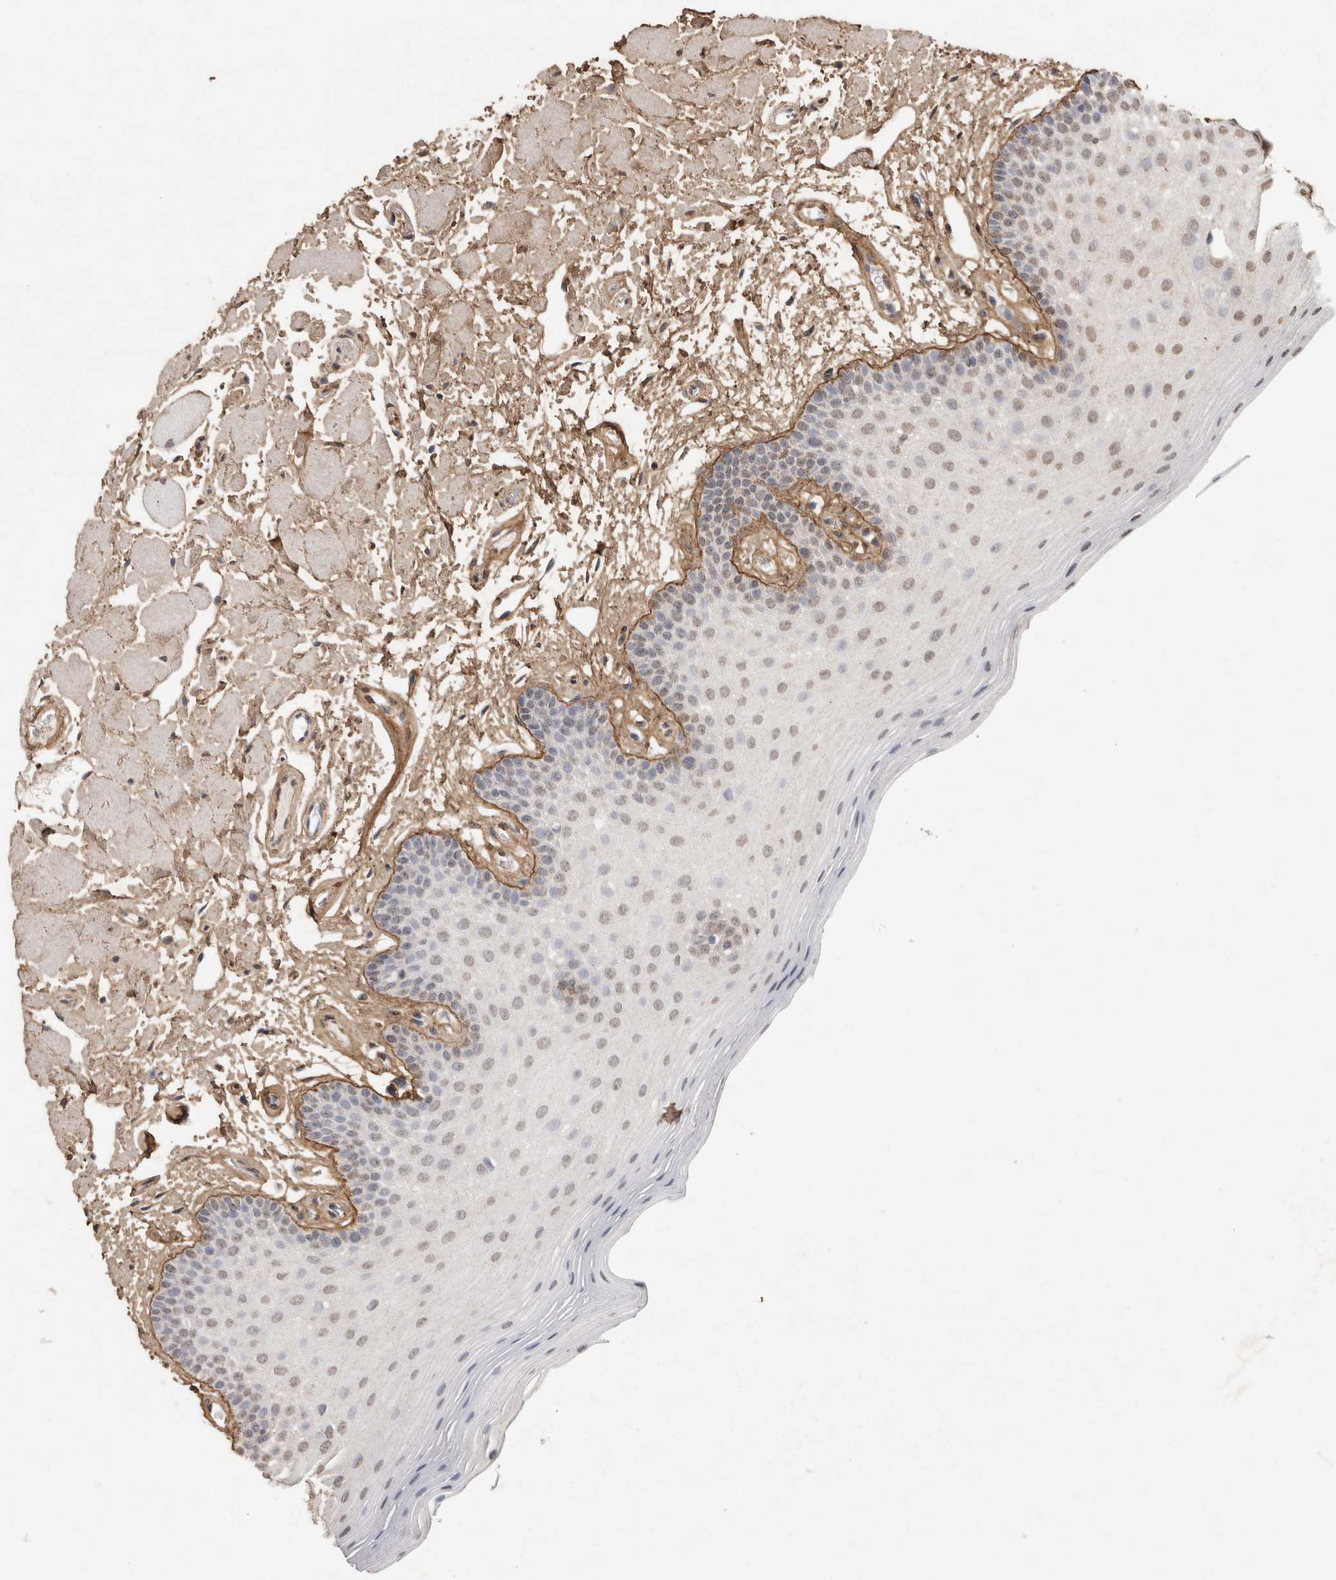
{"staining": {"intensity": "weak", "quantity": "25%-75%", "location": "nuclear"}, "tissue": "oral mucosa", "cell_type": "Squamous epithelial cells", "image_type": "normal", "snomed": [{"axis": "morphology", "description": "Normal tissue, NOS"}, {"axis": "topography", "description": "Oral tissue"}], "caption": "This micrograph displays immunohistochemistry staining of benign human oral mucosa, with low weak nuclear expression in about 25%-75% of squamous epithelial cells.", "gene": "C1QTNF5", "patient": {"sex": "male", "age": 62}}